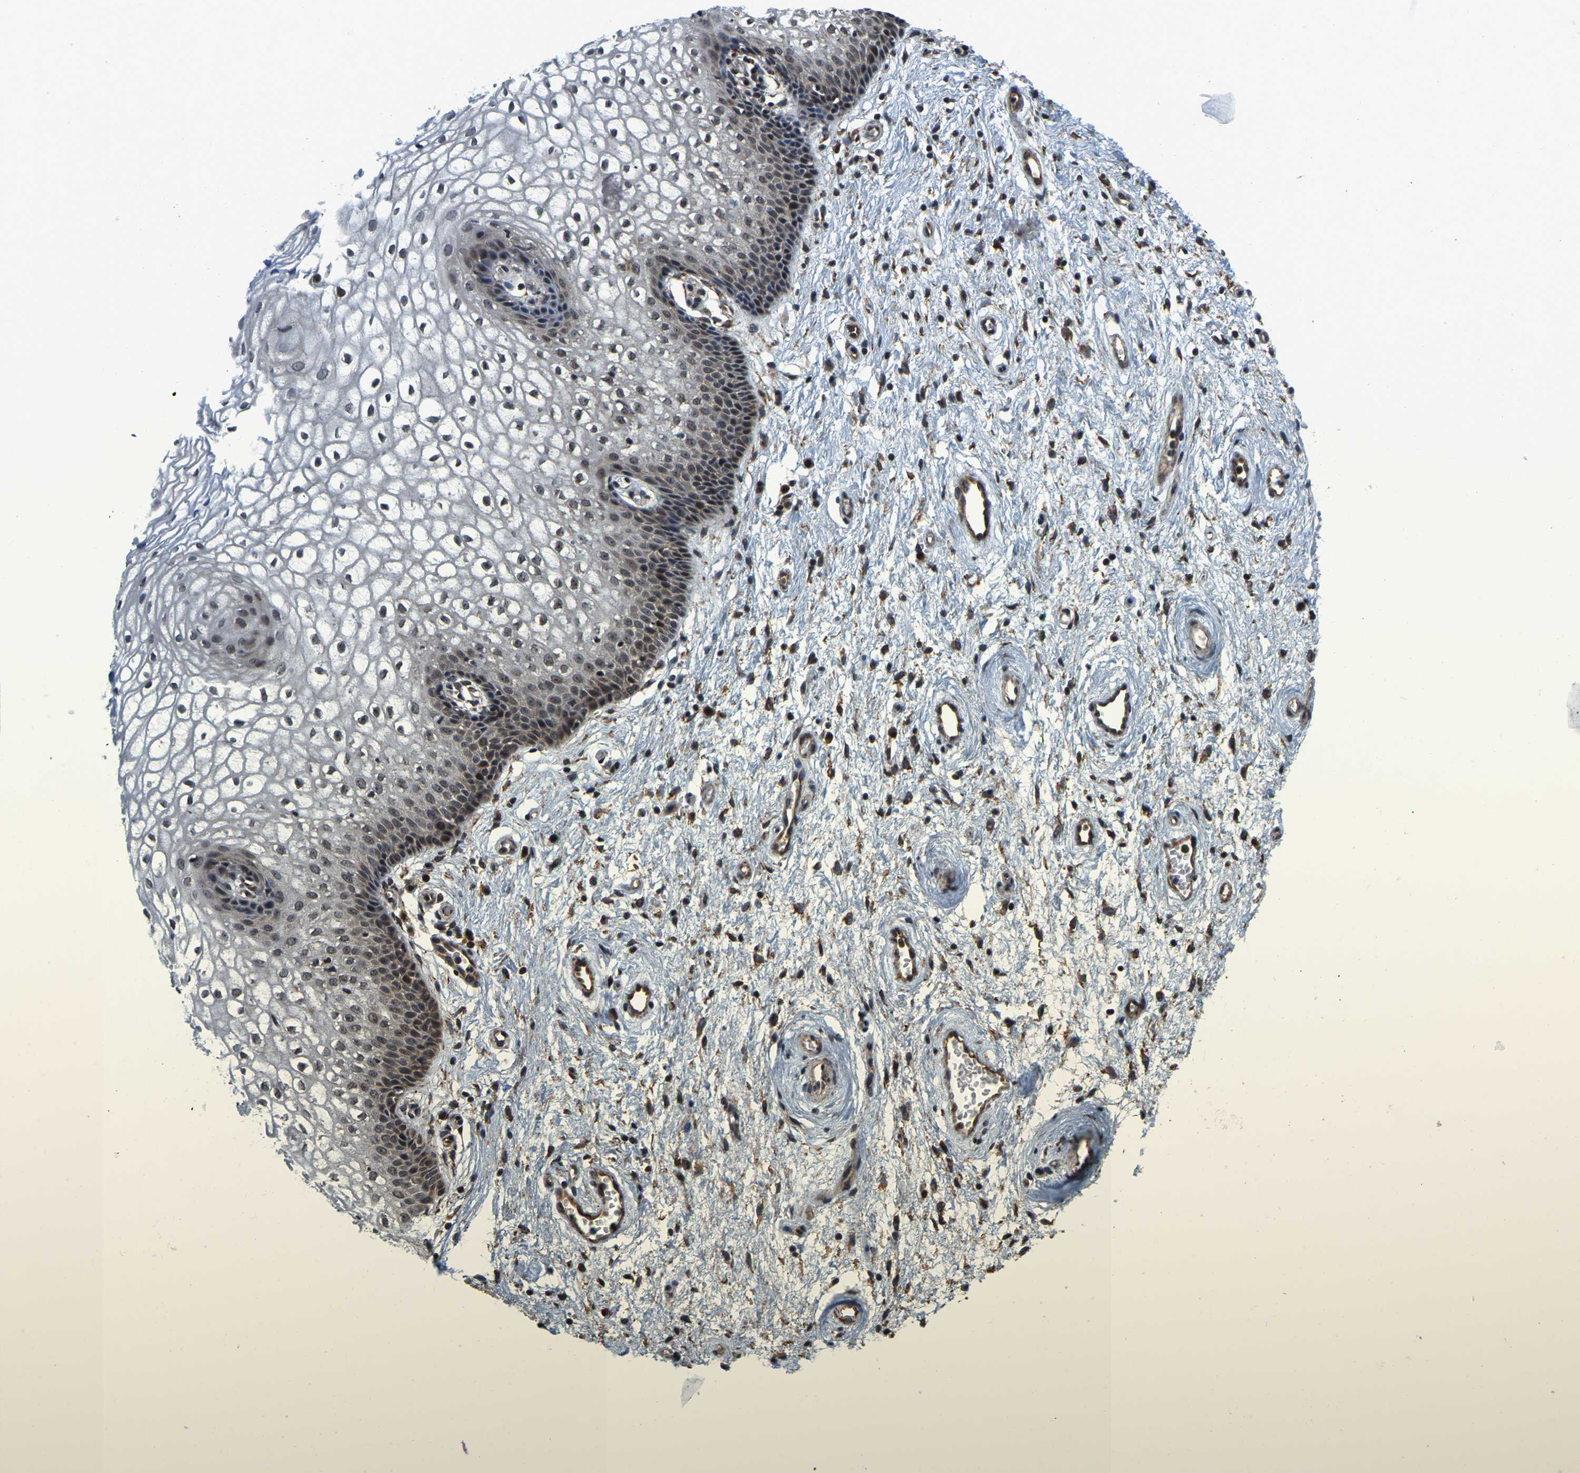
{"staining": {"intensity": "moderate", "quantity": "<25%", "location": "nuclear"}, "tissue": "vagina", "cell_type": "Squamous epithelial cells", "image_type": "normal", "snomed": [{"axis": "morphology", "description": "Normal tissue, NOS"}, {"axis": "topography", "description": "Vagina"}], "caption": "Immunohistochemical staining of unremarkable vagina exhibits <25% levels of moderate nuclear protein staining in approximately <25% of squamous epithelial cells. Ihc stains the protein of interest in brown and the nuclei are stained blue.", "gene": "CIAO1", "patient": {"sex": "female", "age": 34}}